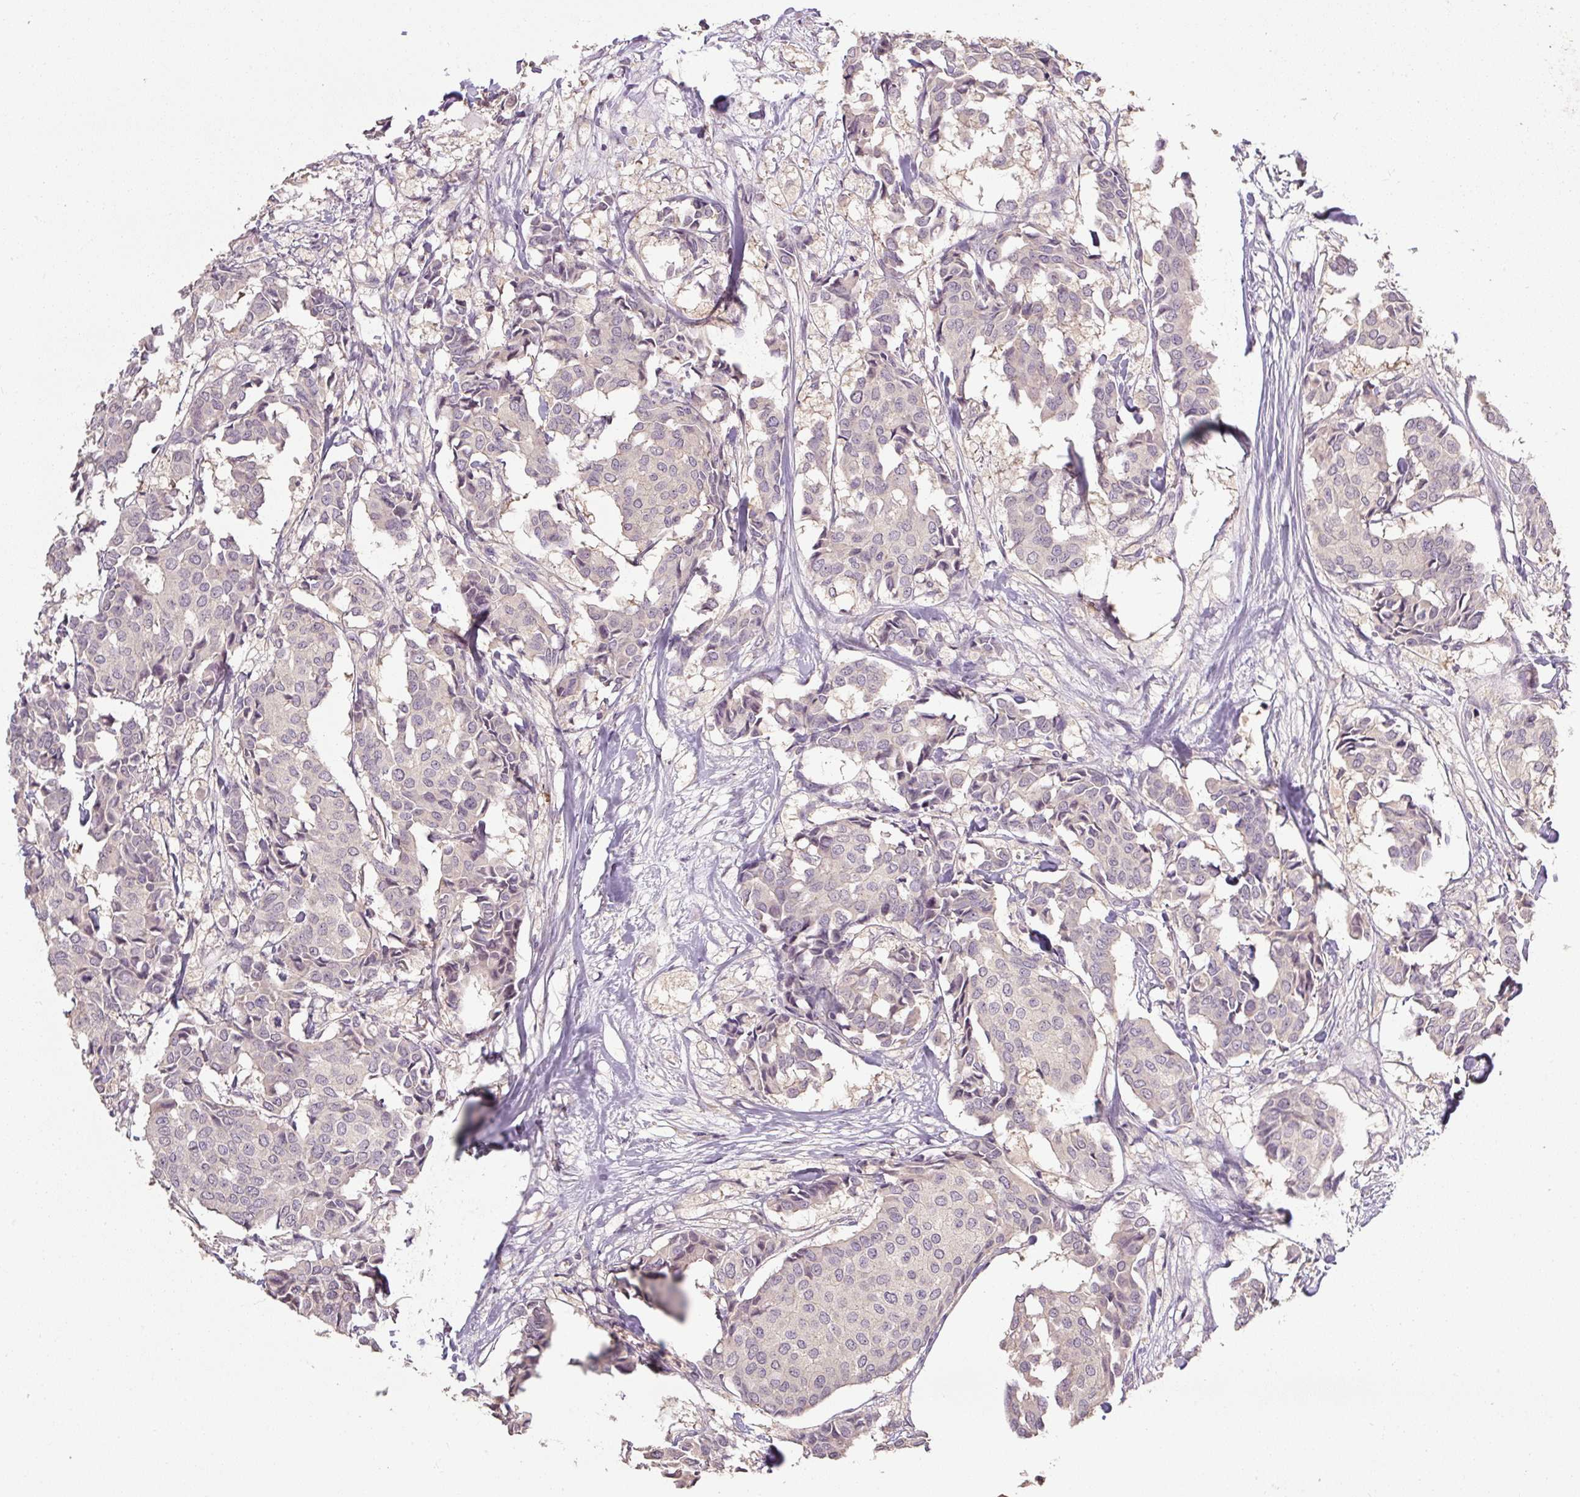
{"staining": {"intensity": "negative", "quantity": "none", "location": "none"}, "tissue": "breast cancer", "cell_type": "Tumor cells", "image_type": "cancer", "snomed": [{"axis": "morphology", "description": "Duct carcinoma"}, {"axis": "topography", "description": "Breast"}], "caption": "High magnification brightfield microscopy of invasive ductal carcinoma (breast) stained with DAB (brown) and counterstained with hematoxylin (blue): tumor cells show no significant staining.", "gene": "CFAP65", "patient": {"sex": "female", "age": 75}}